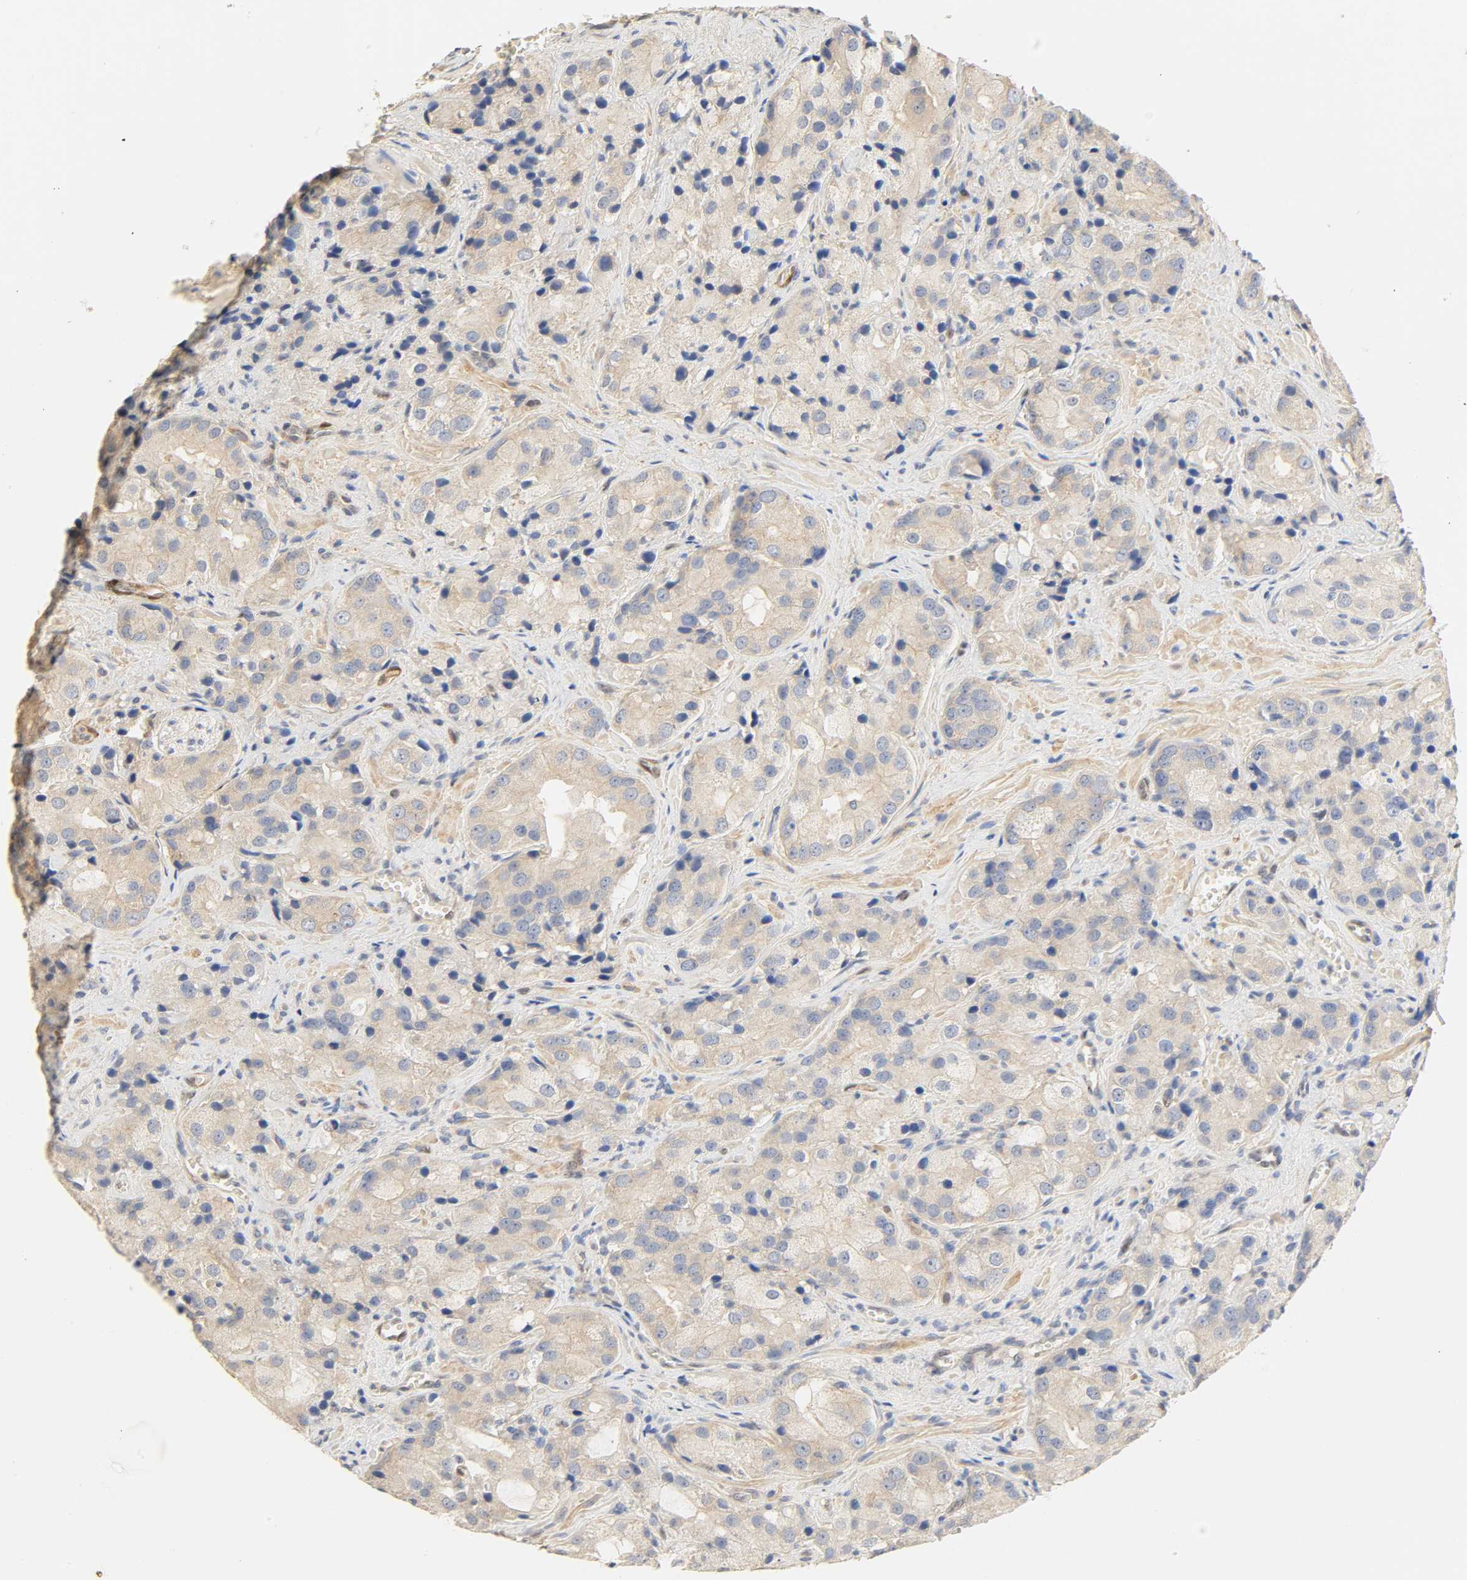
{"staining": {"intensity": "weak", "quantity": "25%-75%", "location": "cytoplasmic/membranous"}, "tissue": "prostate cancer", "cell_type": "Tumor cells", "image_type": "cancer", "snomed": [{"axis": "morphology", "description": "Adenocarcinoma, High grade"}, {"axis": "topography", "description": "Prostate"}], "caption": "Approximately 25%-75% of tumor cells in human prostate cancer show weak cytoplasmic/membranous protein staining as visualized by brown immunohistochemical staining.", "gene": "BORCS8-MEF2B", "patient": {"sex": "male", "age": 70}}